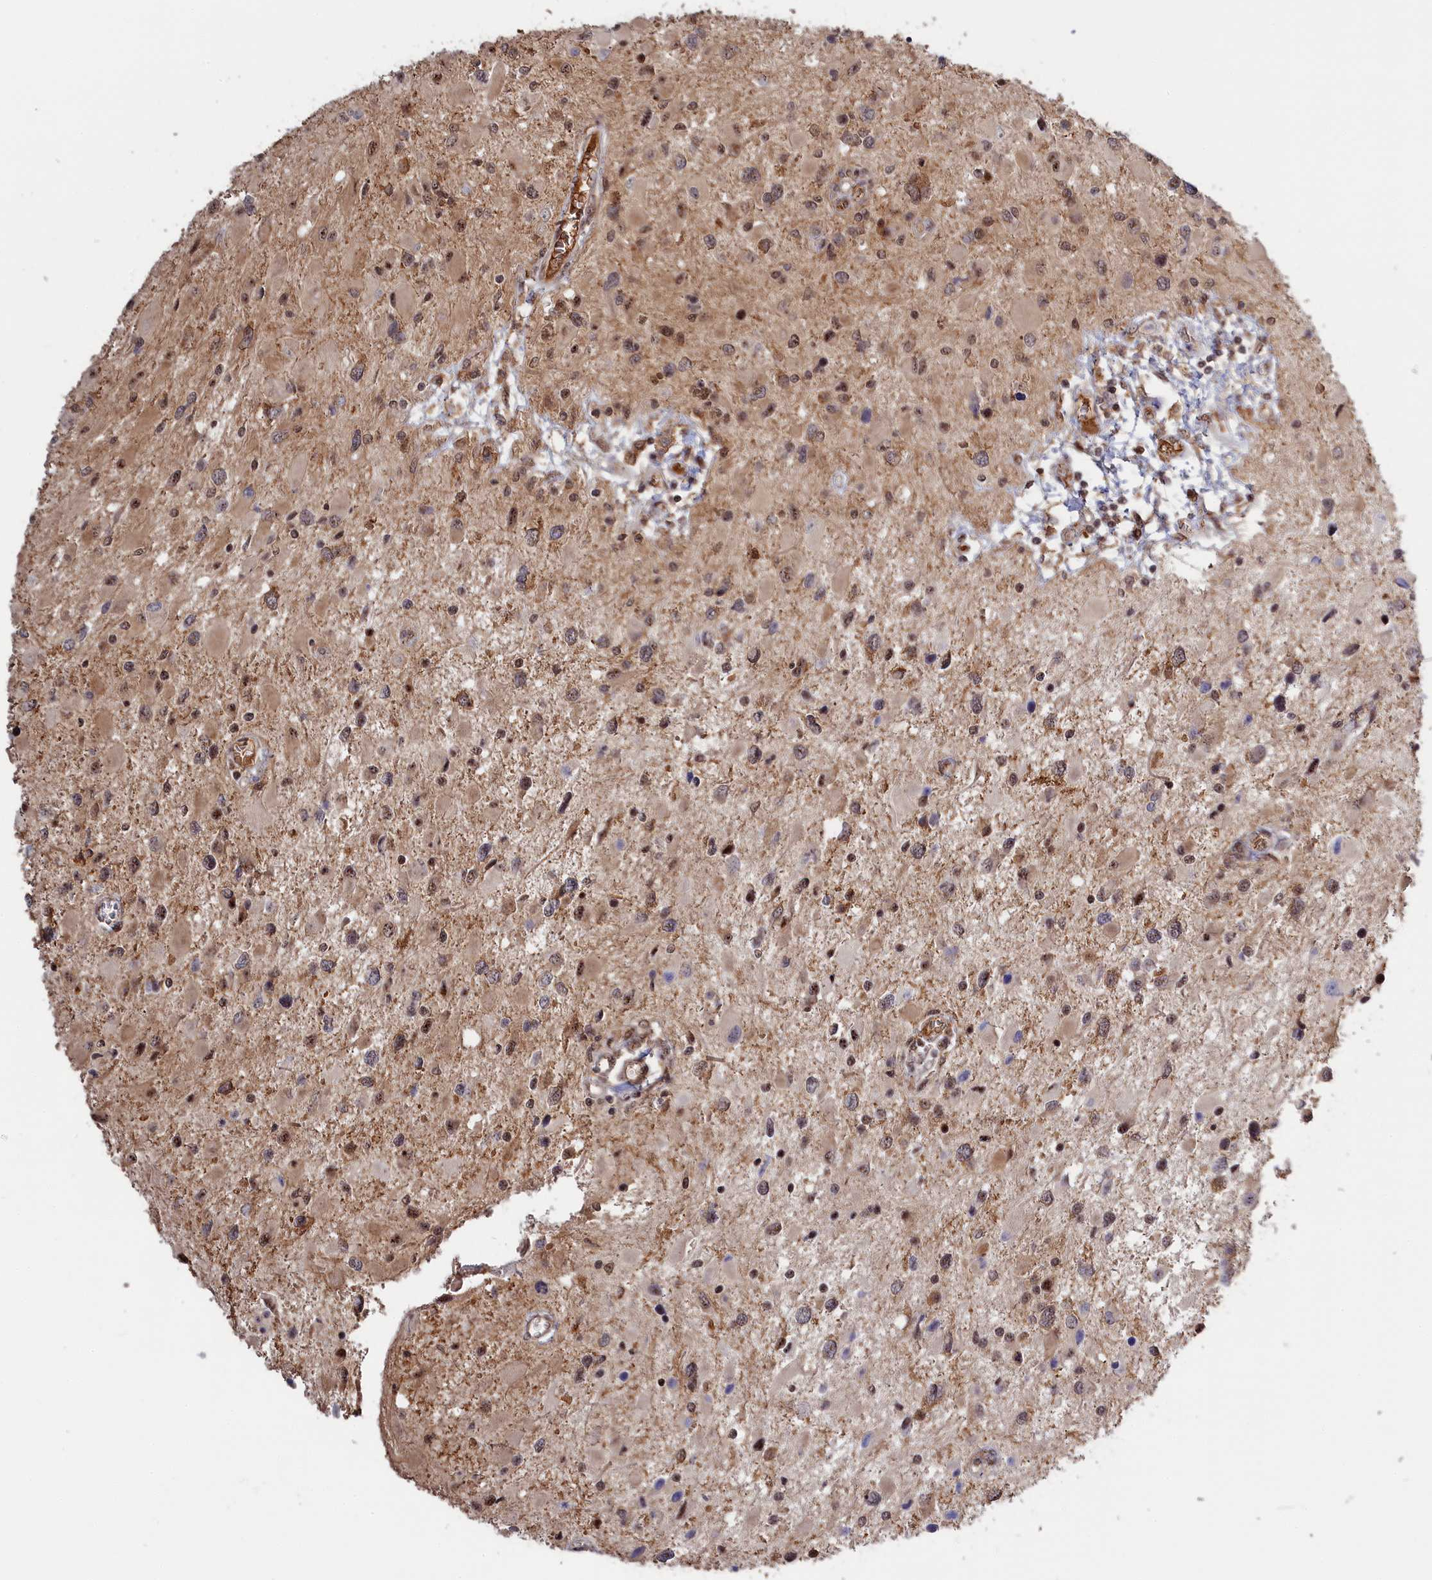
{"staining": {"intensity": "moderate", "quantity": "25%-75%", "location": "cytoplasmic/membranous,nuclear"}, "tissue": "glioma", "cell_type": "Tumor cells", "image_type": "cancer", "snomed": [{"axis": "morphology", "description": "Glioma, malignant, High grade"}, {"axis": "topography", "description": "Brain"}], "caption": "Immunohistochemical staining of glioma demonstrates medium levels of moderate cytoplasmic/membranous and nuclear protein expression in about 25%-75% of tumor cells.", "gene": "TAB1", "patient": {"sex": "male", "age": 53}}